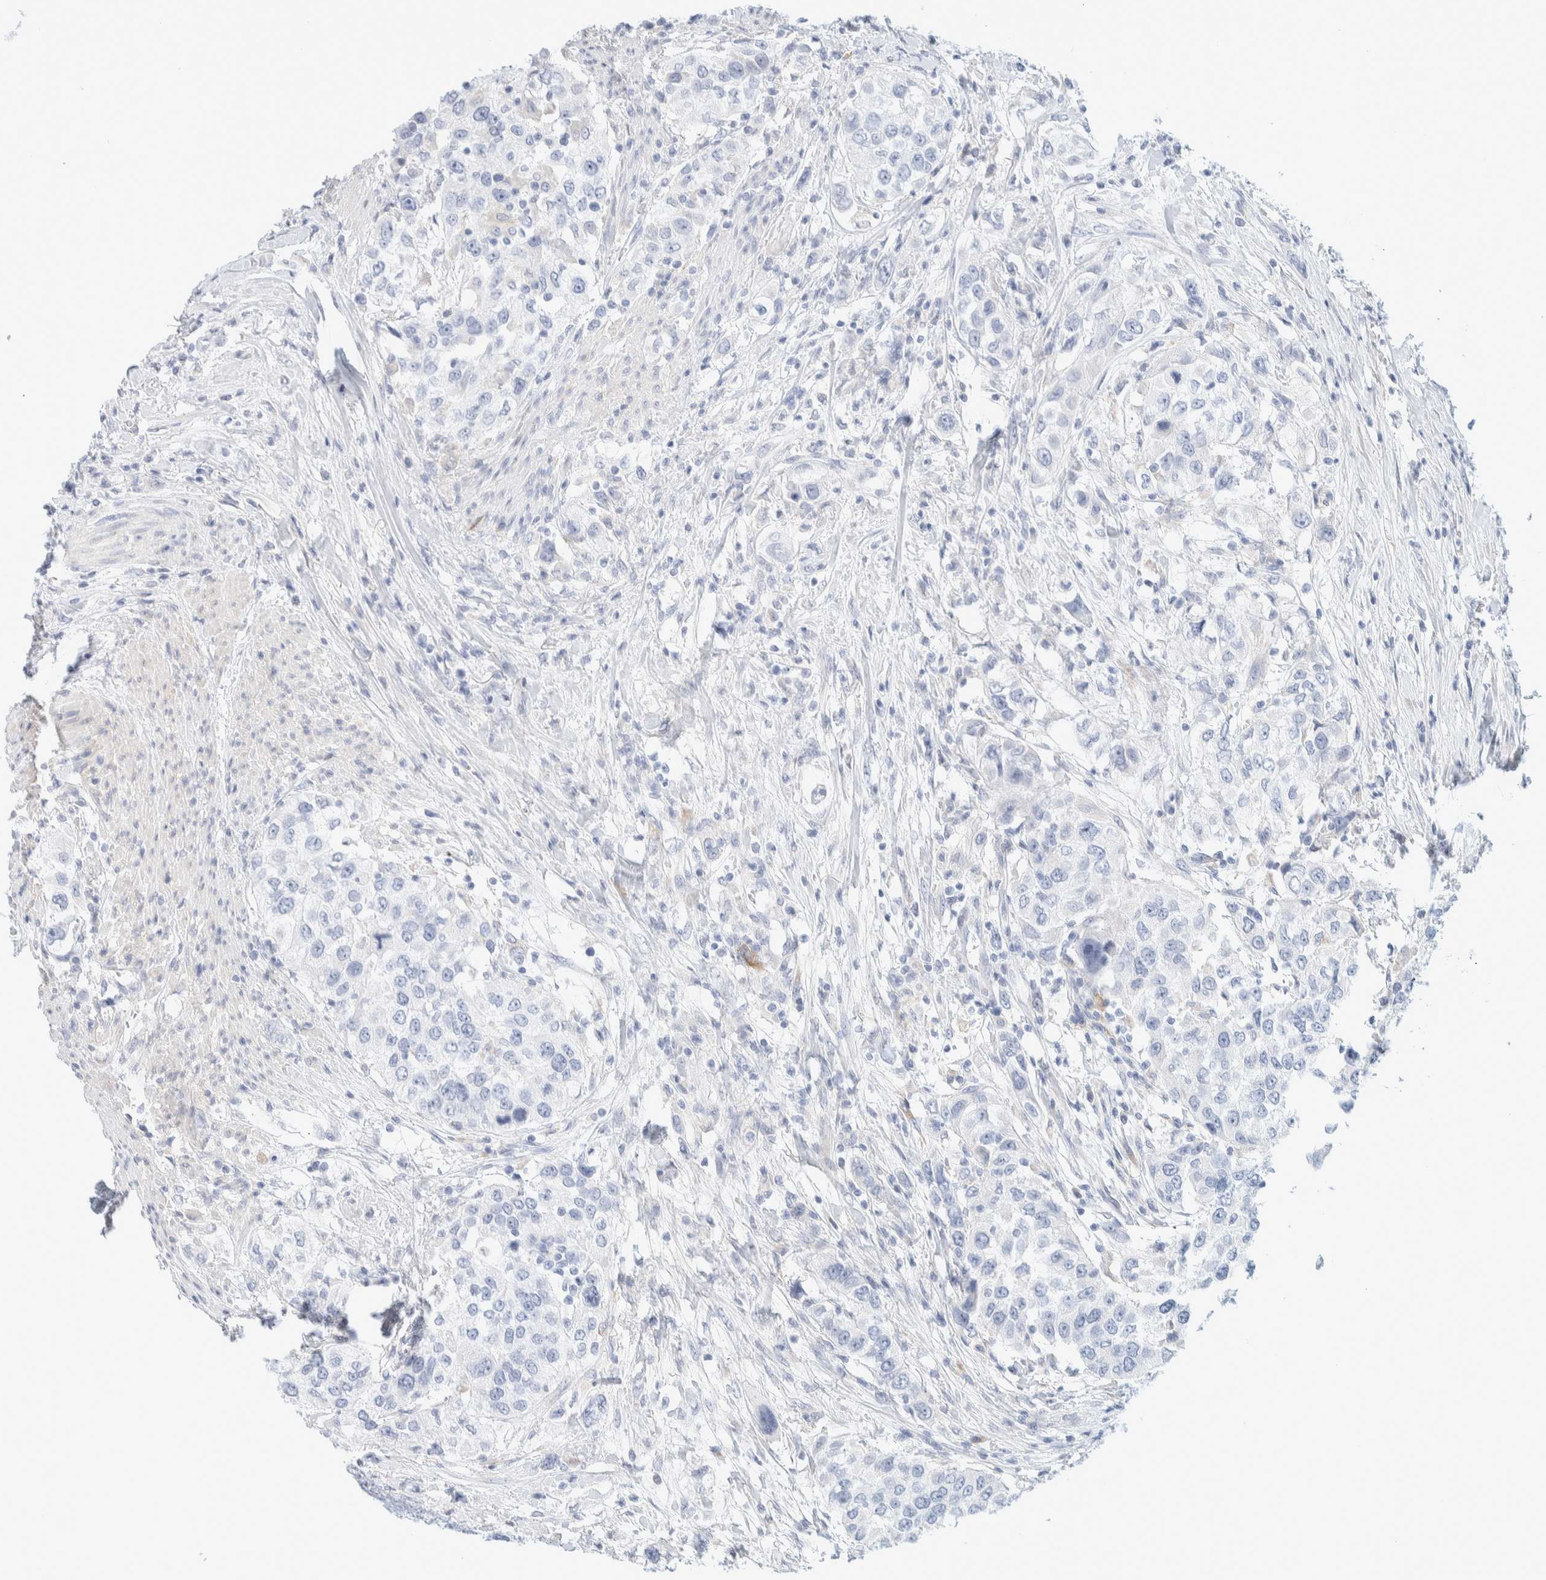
{"staining": {"intensity": "negative", "quantity": "none", "location": "none"}, "tissue": "urothelial cancer", "cell_type": "Tumor cells", "image_type": "cancer", "snomed": [{"axis": "morphology", "description": "Urothelial carcinoma, High grade"}, {"axis": "topography", "description": "Urinary bladder"}], "caption": "Tumor cells show no significant staining in high-grade urothelial carcinoma.", "gene": "ATCAY", "patient": {"sex": "female", "age": 80}}